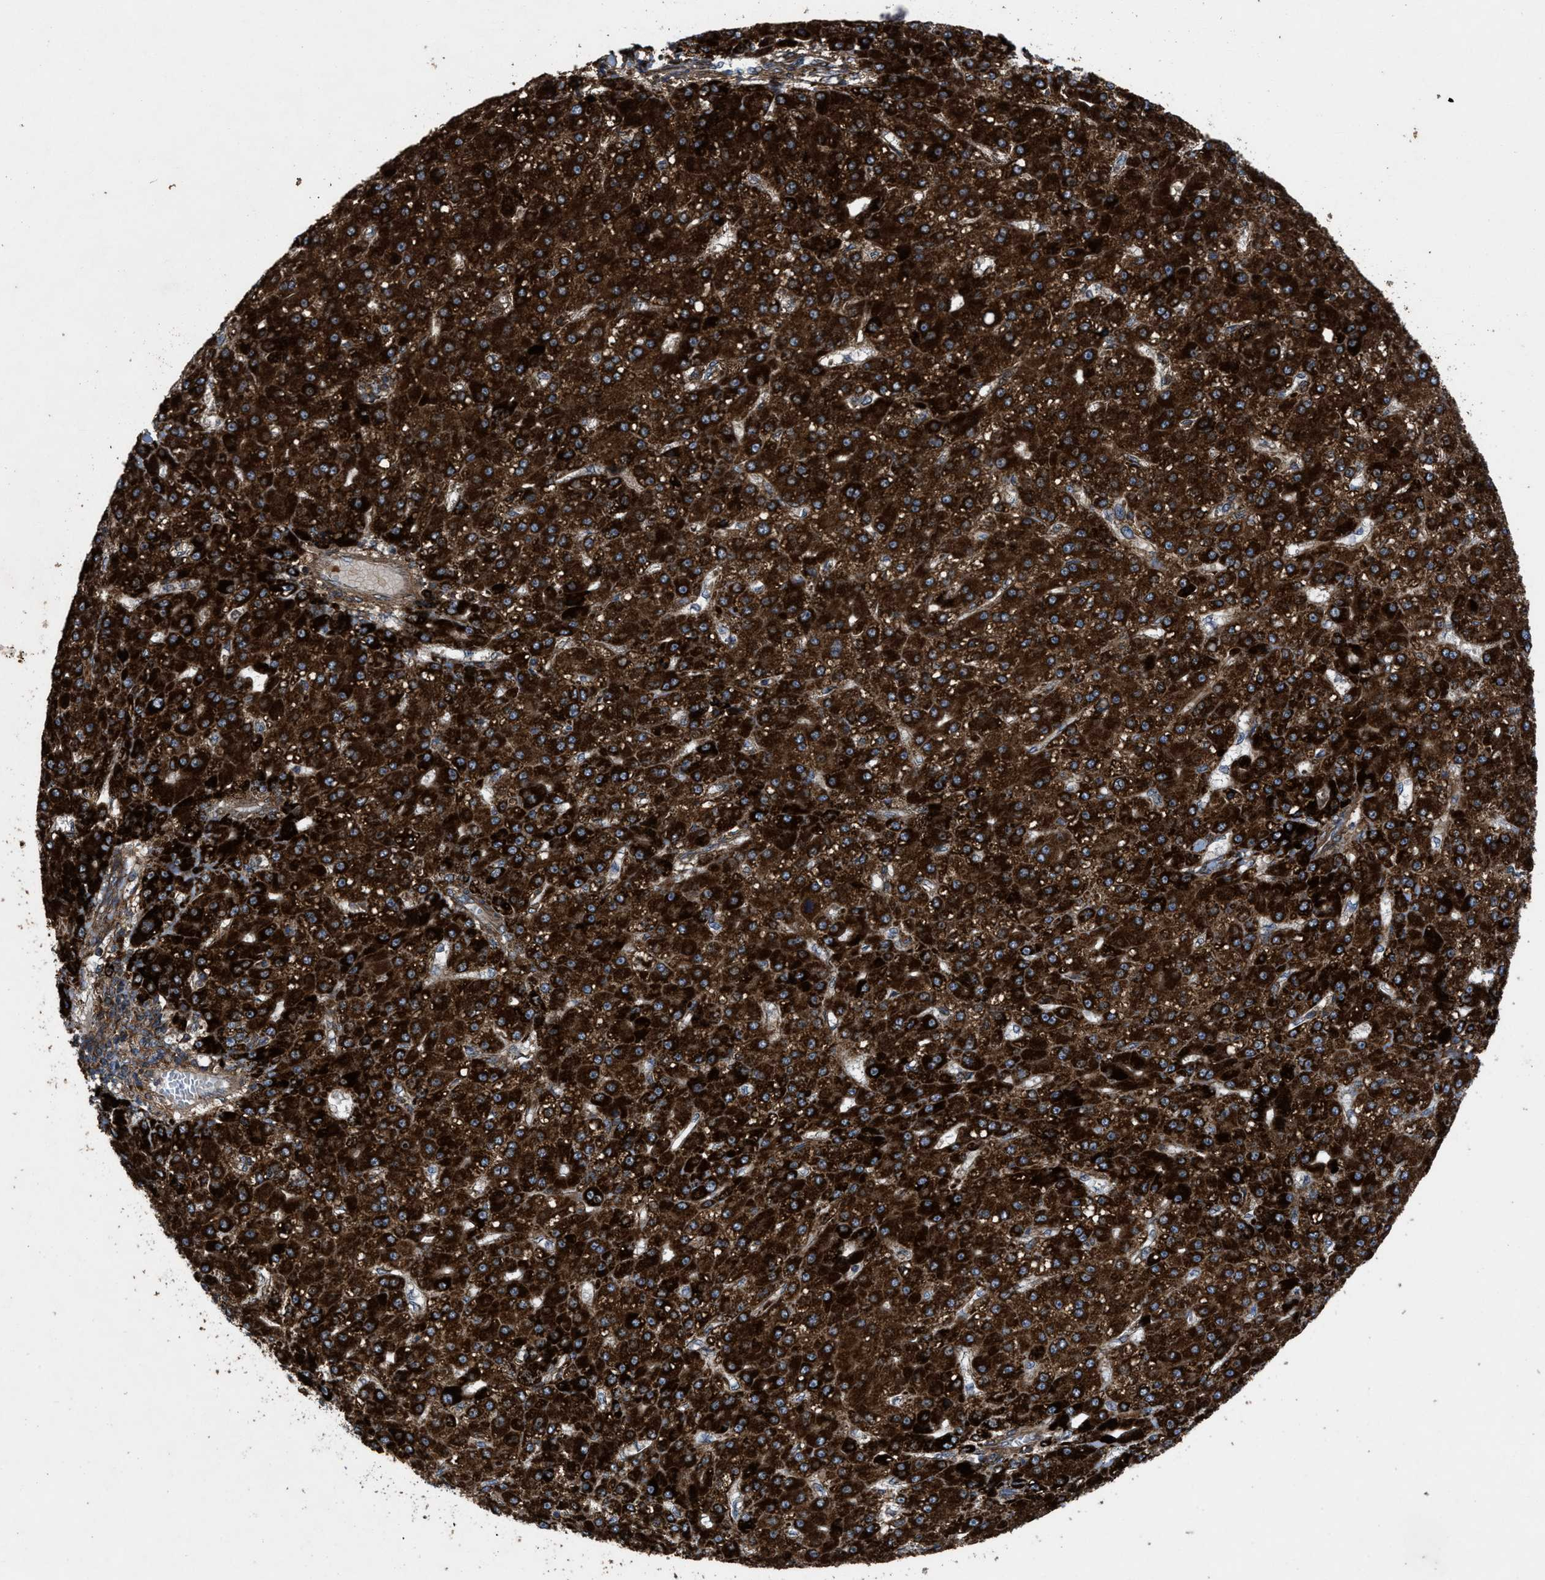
{"staining": {"intensity": "strong", "quantity": ">75%", "location": "cytoplasmic/membranous"}, "tissue": "liver cancer", "cell_type": "Tumor cells", "image_type": "cancer", "snomed": [{"axis": "morphology", "description": "Carcinoma, Hepatocellular, NOS"}, {"axis": "topography", "description": "Liver"}], "caption": "The micrograph demonstrates immunohistochemical staining of liver cancer (hepatocellular carcinoma). There is strong cytoplasmic/membranous staining is present in approximately >75% of tumor cells.", "gene": "PER3", "patient": {"sex": "male", "age": 67}}